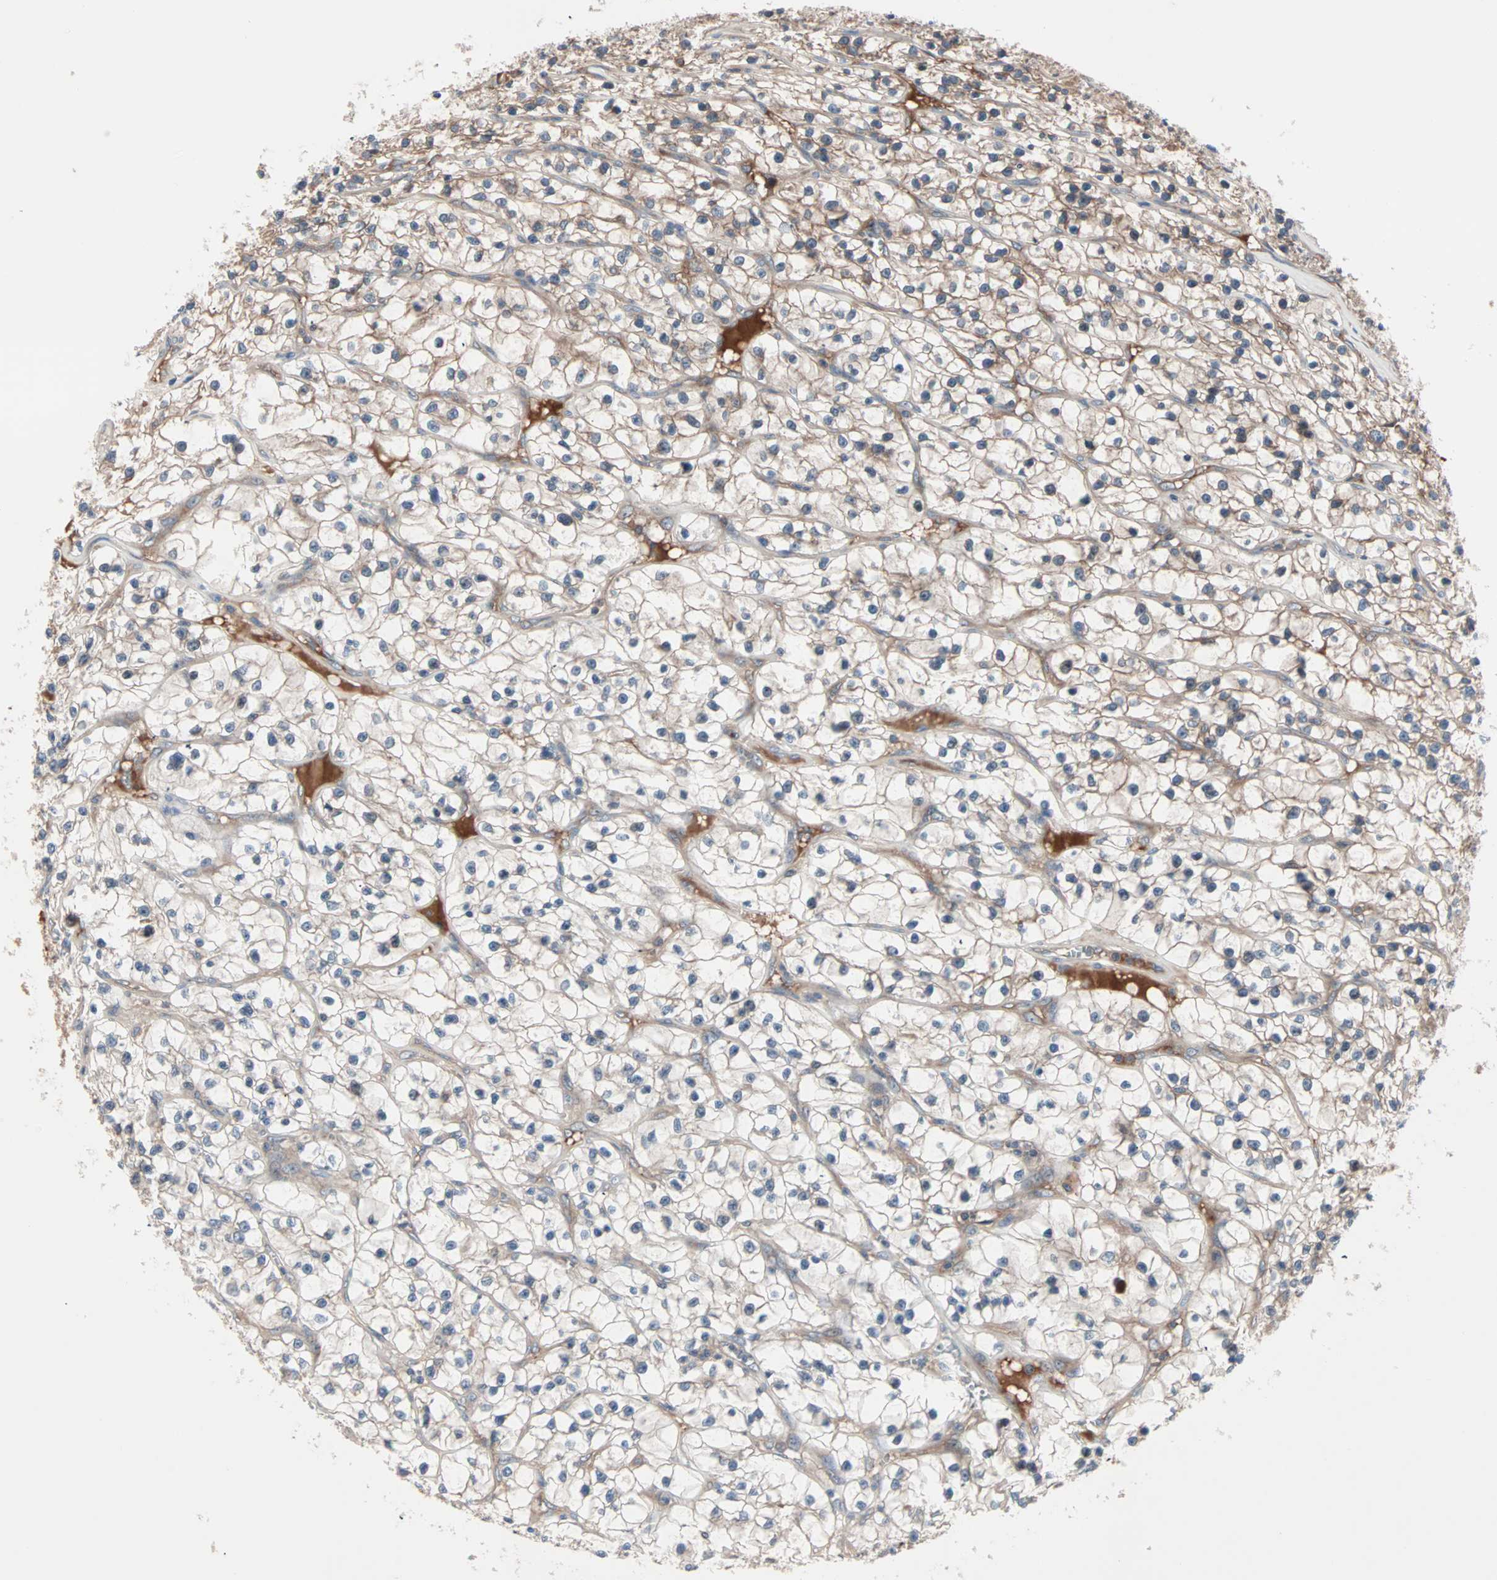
{"staining": {"intensity": "weak", "quantity": ">75%", "location": "cytoplasmic/membranous"}, "tissue": "renal cancer", "cell_type": "Tumor cells", "image_type": "cancer", "snomed": [{"axis": "morphology", "description": "Adenocarcinoma, NOS"}, {"axis": "topography", "description": "Kidney"}], "caption": "A histopathology image of renal adenocarcinoma stained for a protein exhibits weak cytoplasmic/membranous brown staining in tumor cells.", "gene": "CAD", "patient": {"sex": "female", "age": 57}}